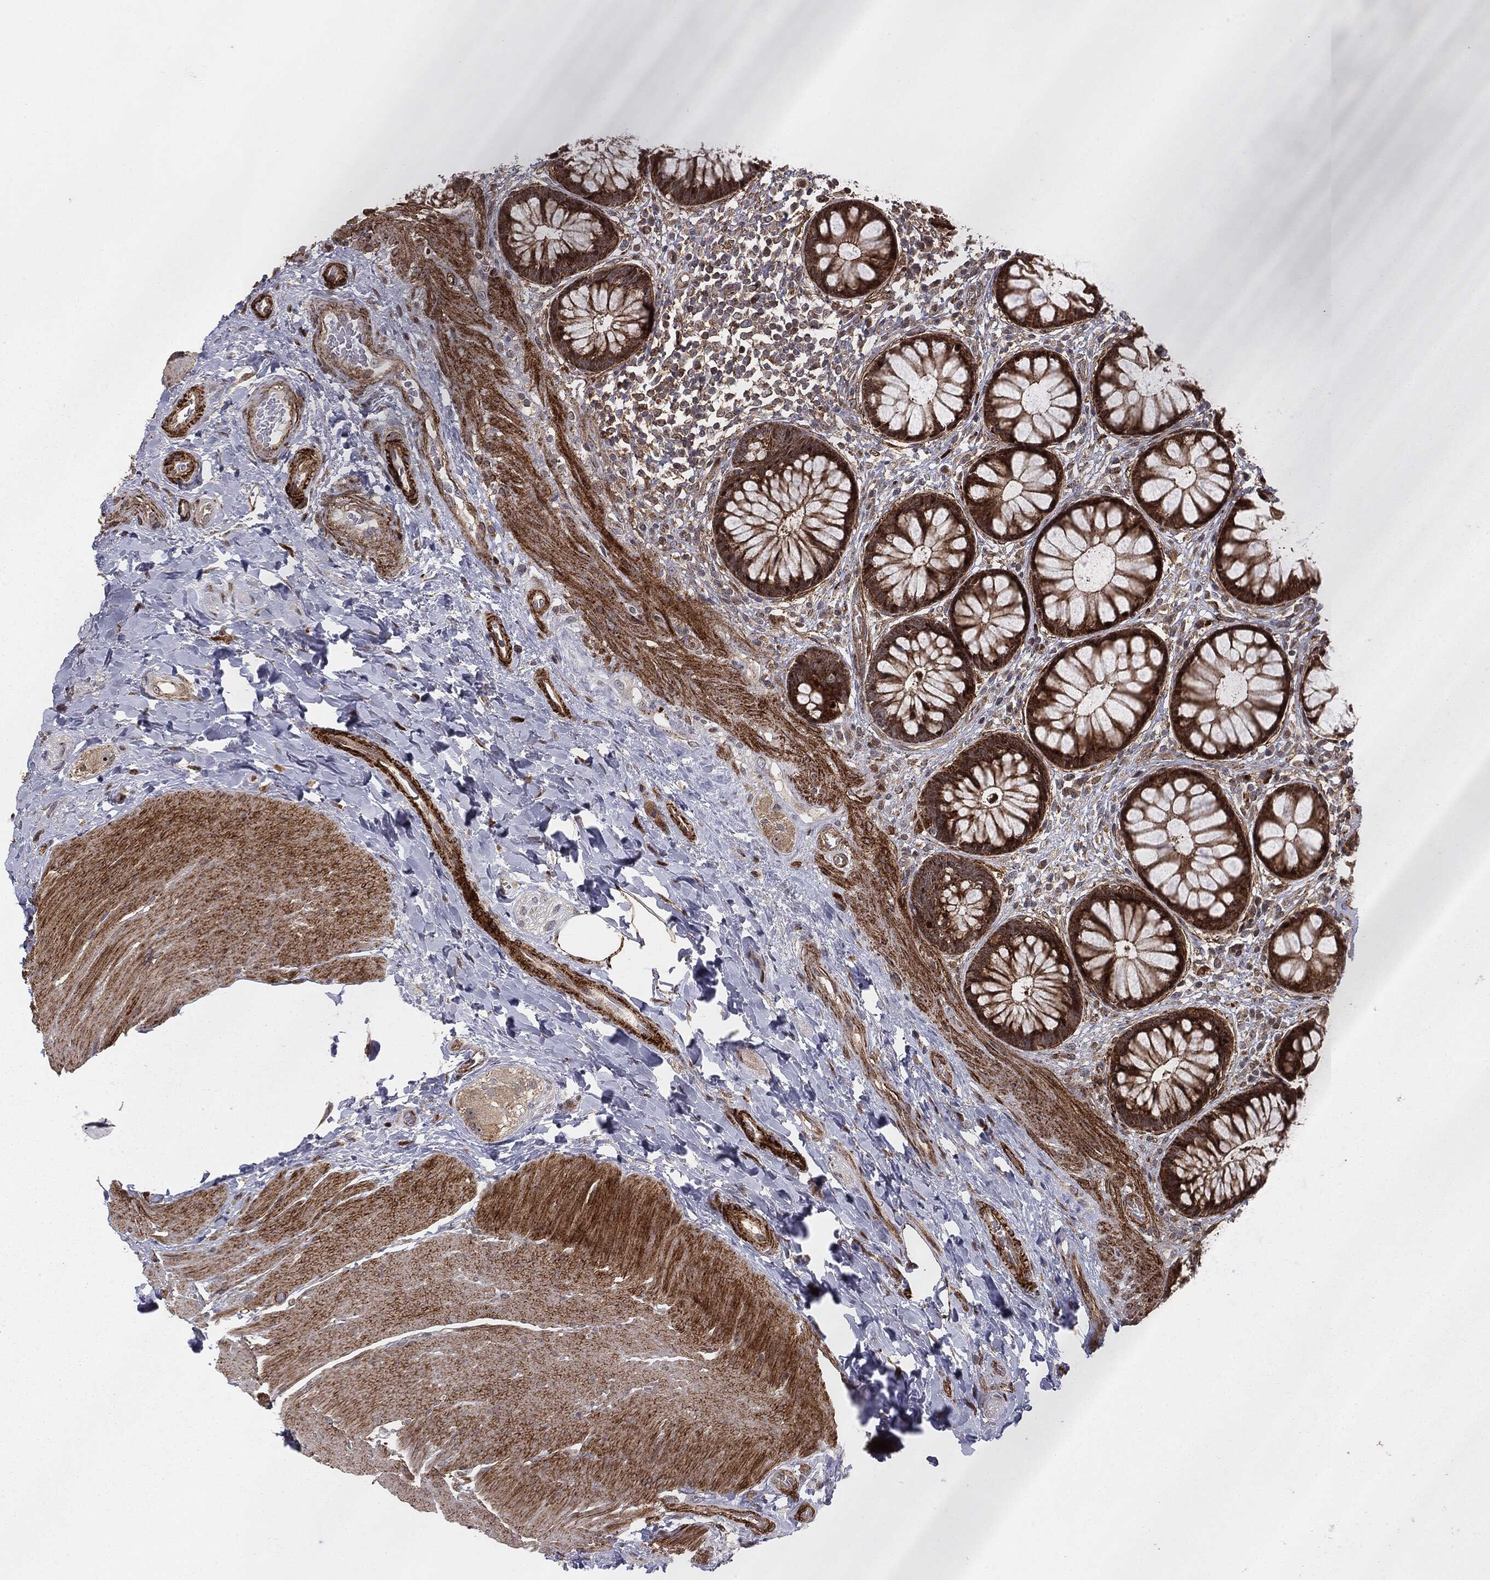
{"staining": {"intensity": "strong", "quantity": ">75%", "location": "cytoplasmic/membranous"}, "tissue": "rectum", "cell_type": "Glandular cells", "image_type": "normal", "snomed": [{"axis": "morphology", "description": "Normal tissue, NOS"}, {"axis": "topography", "description": "Rectum"}], "caption": "Immunohistochemistry (IHC) of normal rectum demonstrates high levels of strong cytoplasmic/membranous expression in approximately >75% of glandular cells. The protein of interest is stained brown, and the nuclei are stained in blue (DAB (3,3'-diaminobenzidine) IHC with brightfield microscopy, high magnification).", "gene": "PTEN", "patient": {"sex": "female", "age": 58}}